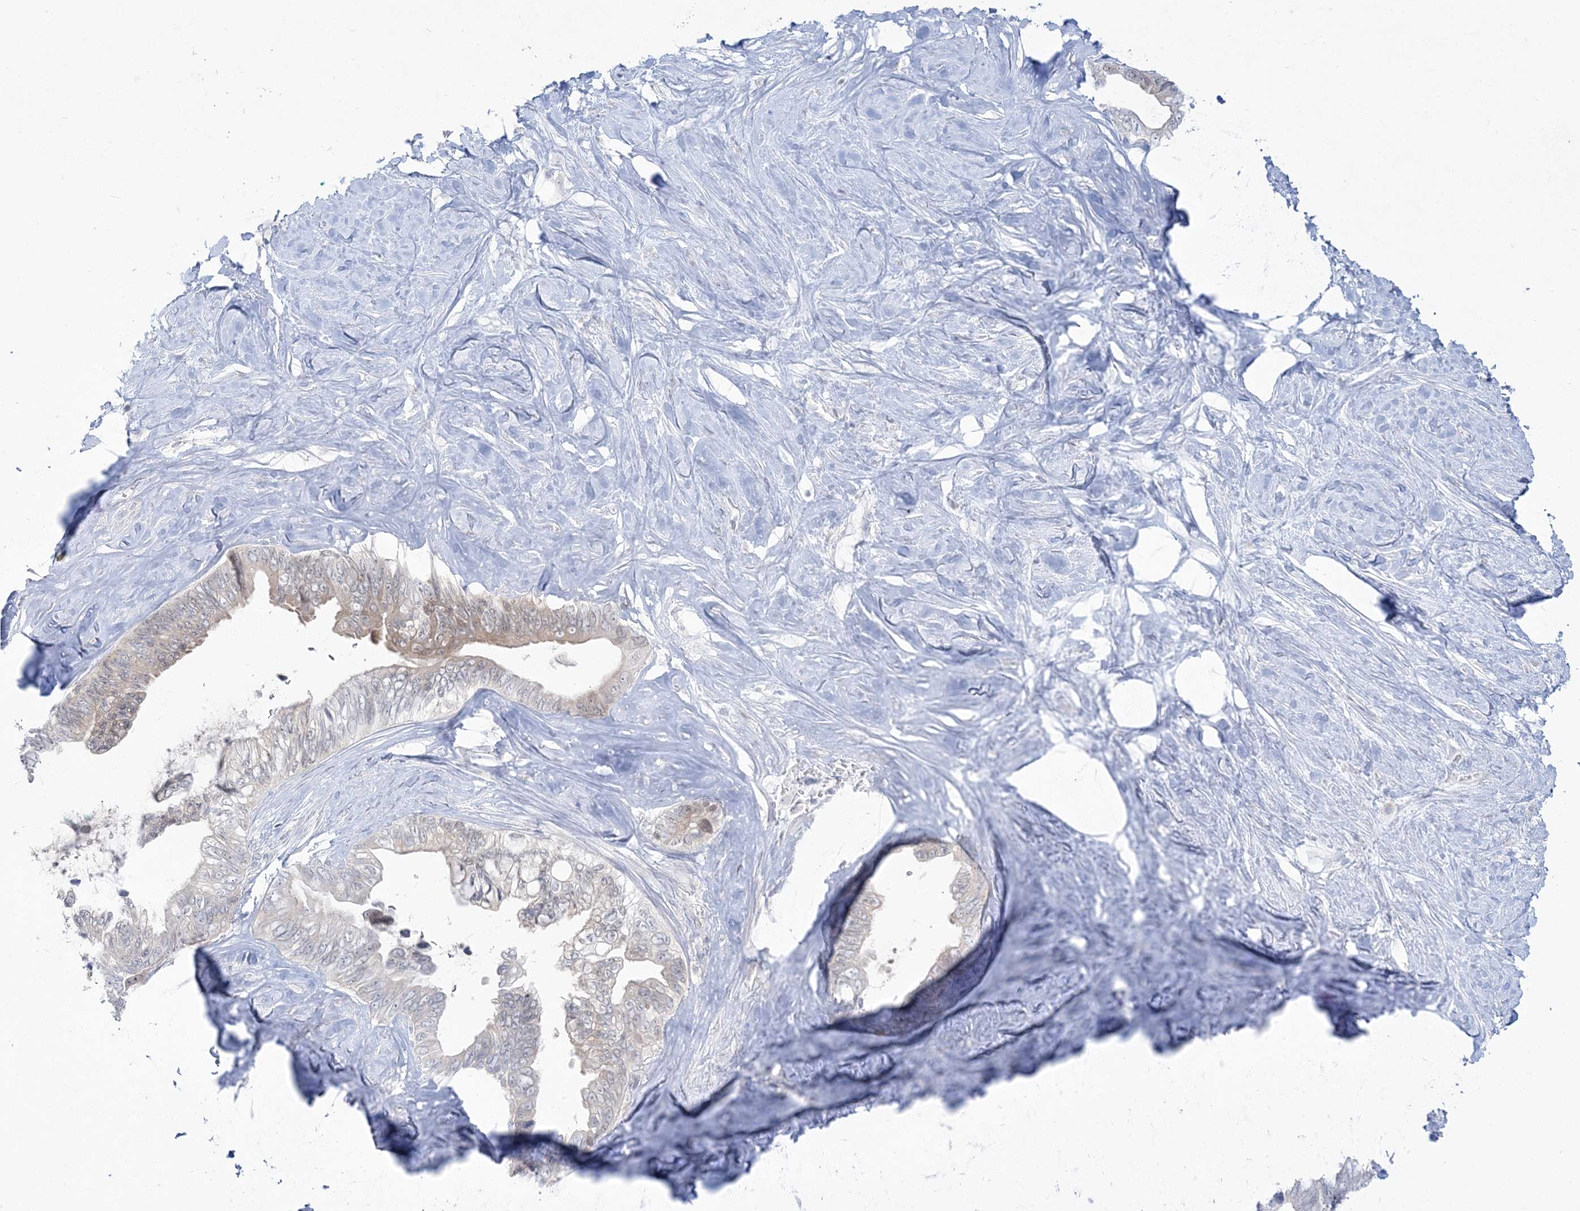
{"staining": {"intensity": "weak", "quantity": "<25%", "location": "cytoplasmic/membranous"}, "tissue": "pancreatic cancer", "cell_type": "Tumor cells", "image_type": "cancer", "snomed": [{"axis": "morphology", "description": "Adenocarcinoma, NOS"}, {"axis": "topography", "description": "Pancreas"}], "caption": "Tumor cells show no significant expression in pancreatic cancer.", "gene": "PCBD1", "patient": {"sex": "female", "age": 72}}